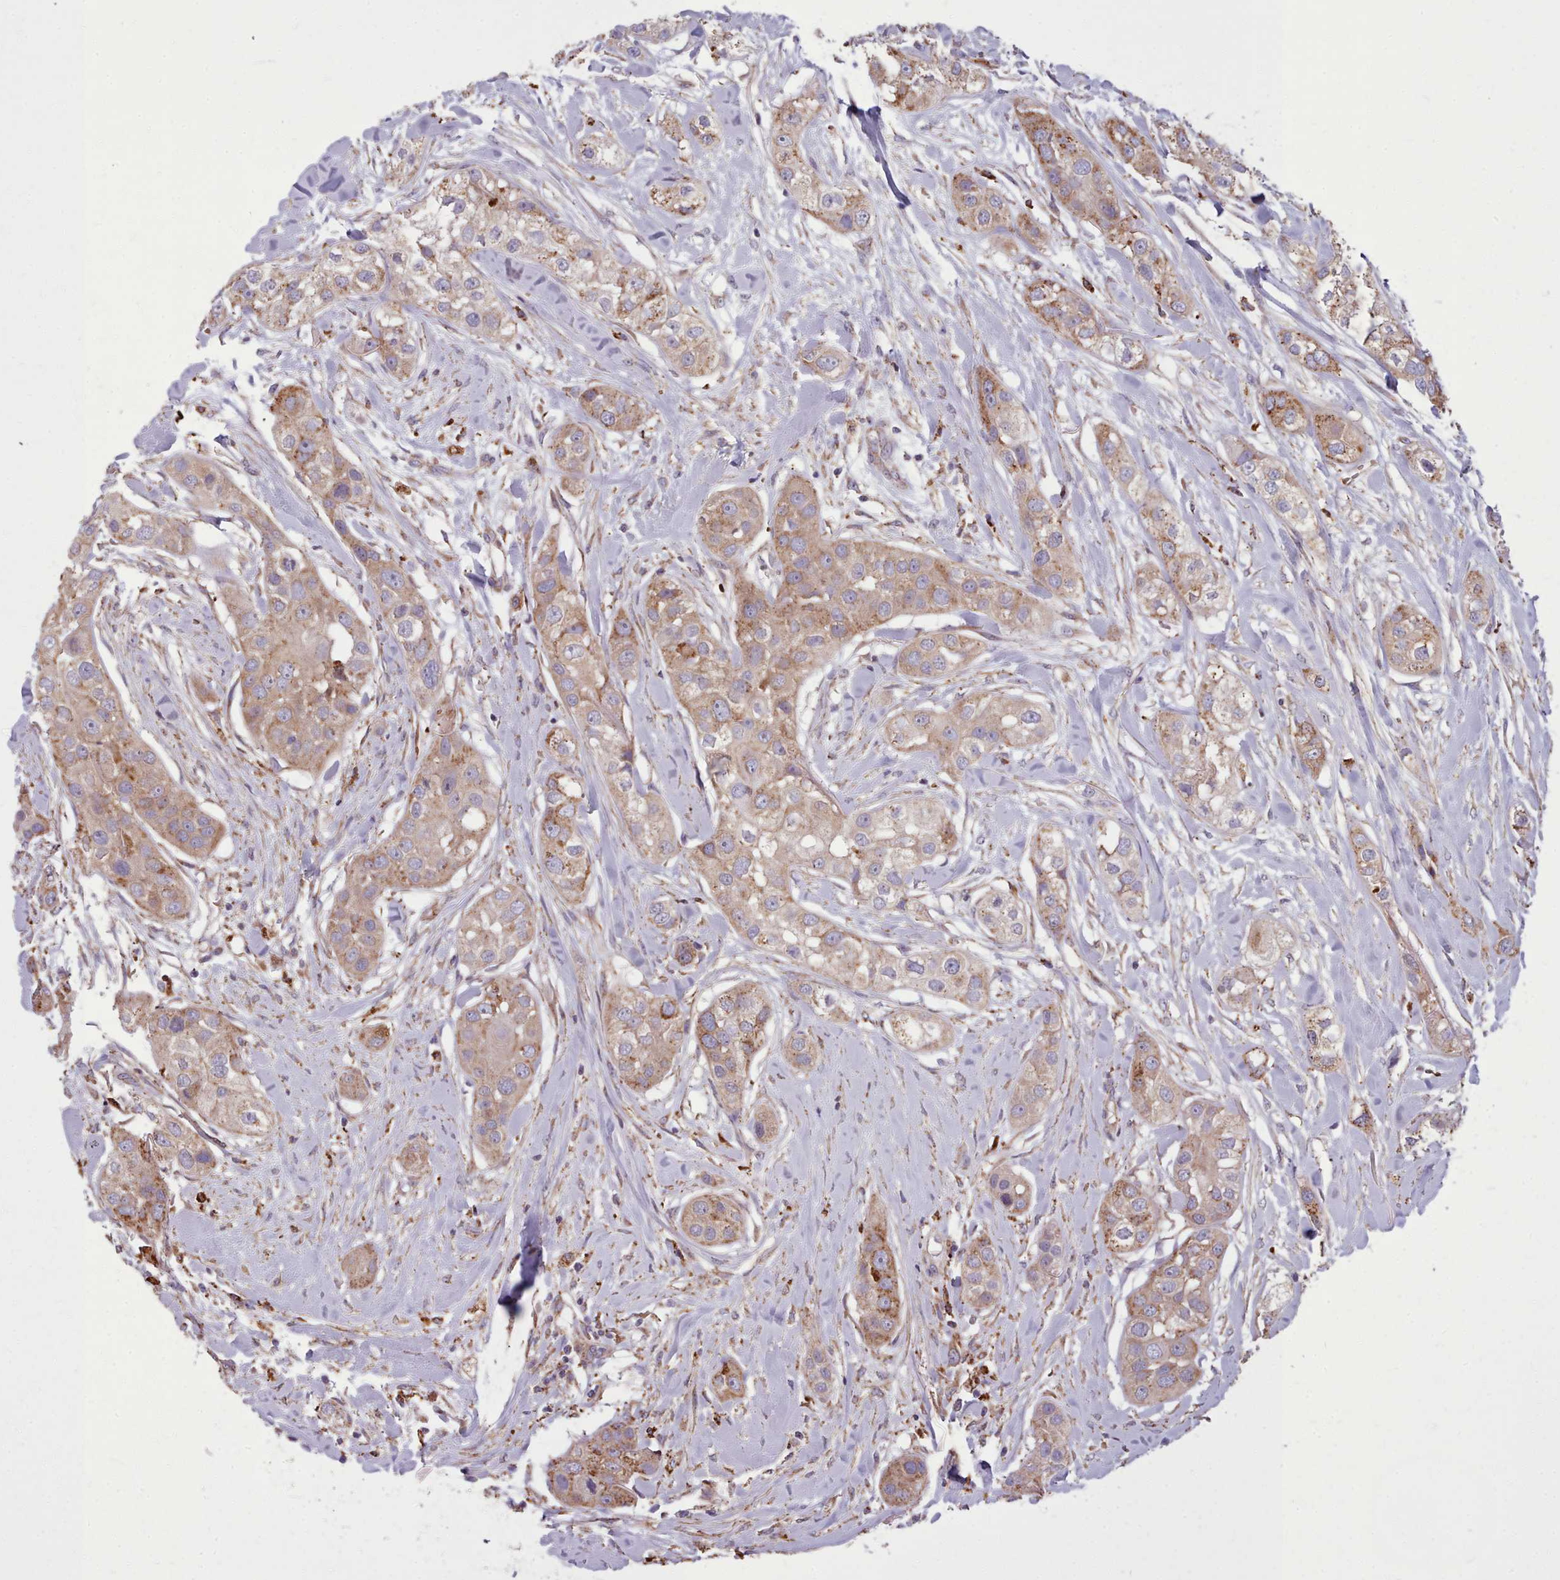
{"staining": {"intensity": "moderate", "quantity": ">75%", "location": "cytoplasmic/membranous"}, "tissue": "head and neck cancer", "cell_type": "Tumor cells", "image_type": "cancer", "snomed": [{"axis": "morphology", "description": "Normal tissue, NOS"}, {"axis": "morphology", "description": "Squamous cell carcinoma, NOS"}, {"axis": "topography", "description": "Skeletal muscle"}, {"axis": "topography", "description": "Head-Neck"}], "caption": "Head and neck cancer stained for a protein demonstrates moderate cytoplasmic/membranous positivity in tumor cells.", "gene": "PACSIN3", "patient": {"sex": "male", "age": 51}}